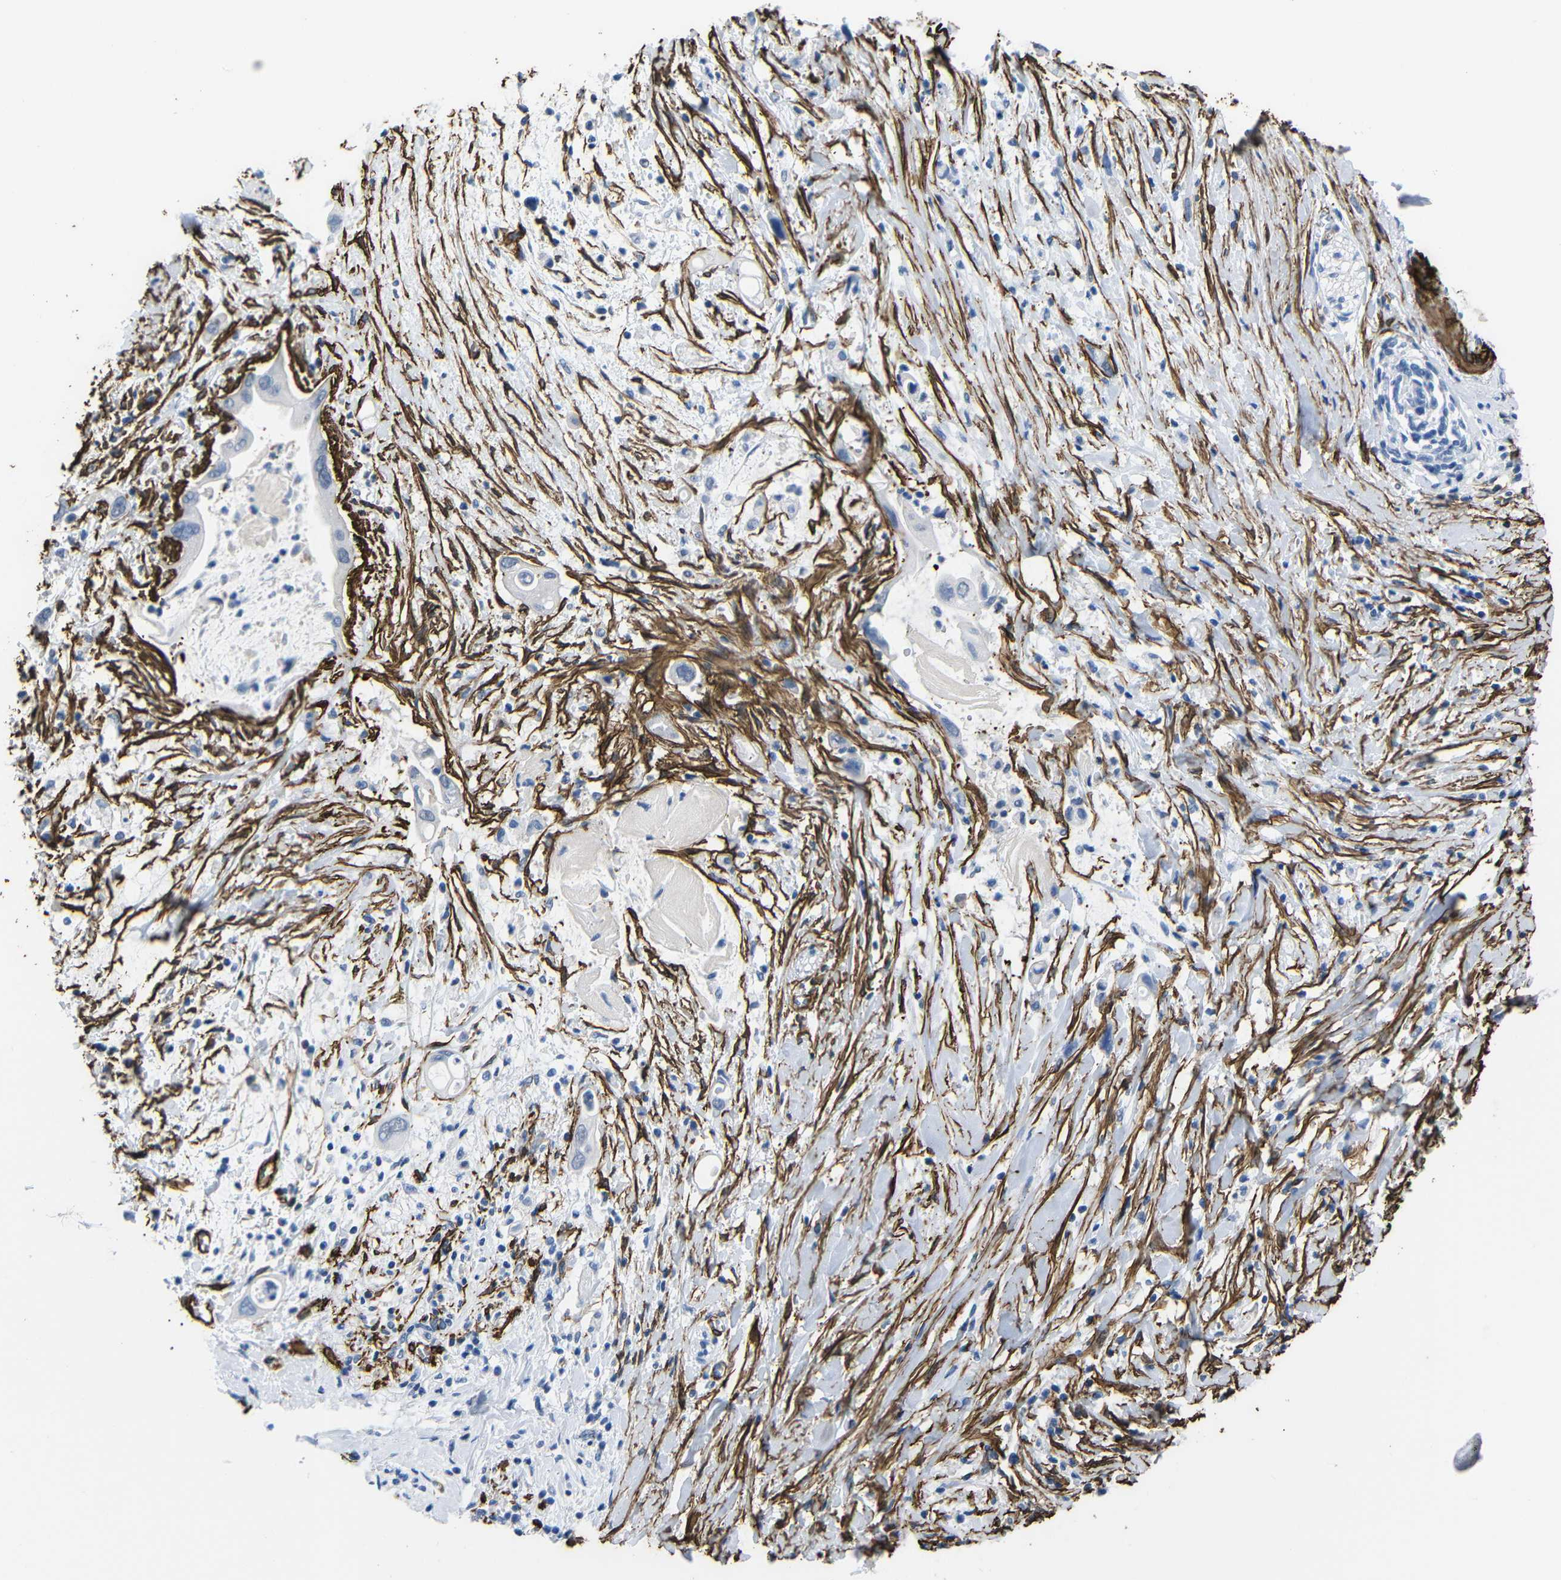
{"staining": {"intensity": "negative", "quantity": "none", "location": "none"}, "tissue": "pancreatic cancer", "cell_type": "Tumor cells", "image_type": "cancer", "snomed": [{"axis": "morphology", "description": "Adenocarcinoma, NOS"}, {"axis": "topography", "description": "Pancreas"}], "caption": "Adenocarcinoma (pancreatic) stained for a protein using immunohistochemistry reveals no expression tumor cells.", "gene": "ACTA2", "patient": {"sex": "male", "age": 55}}